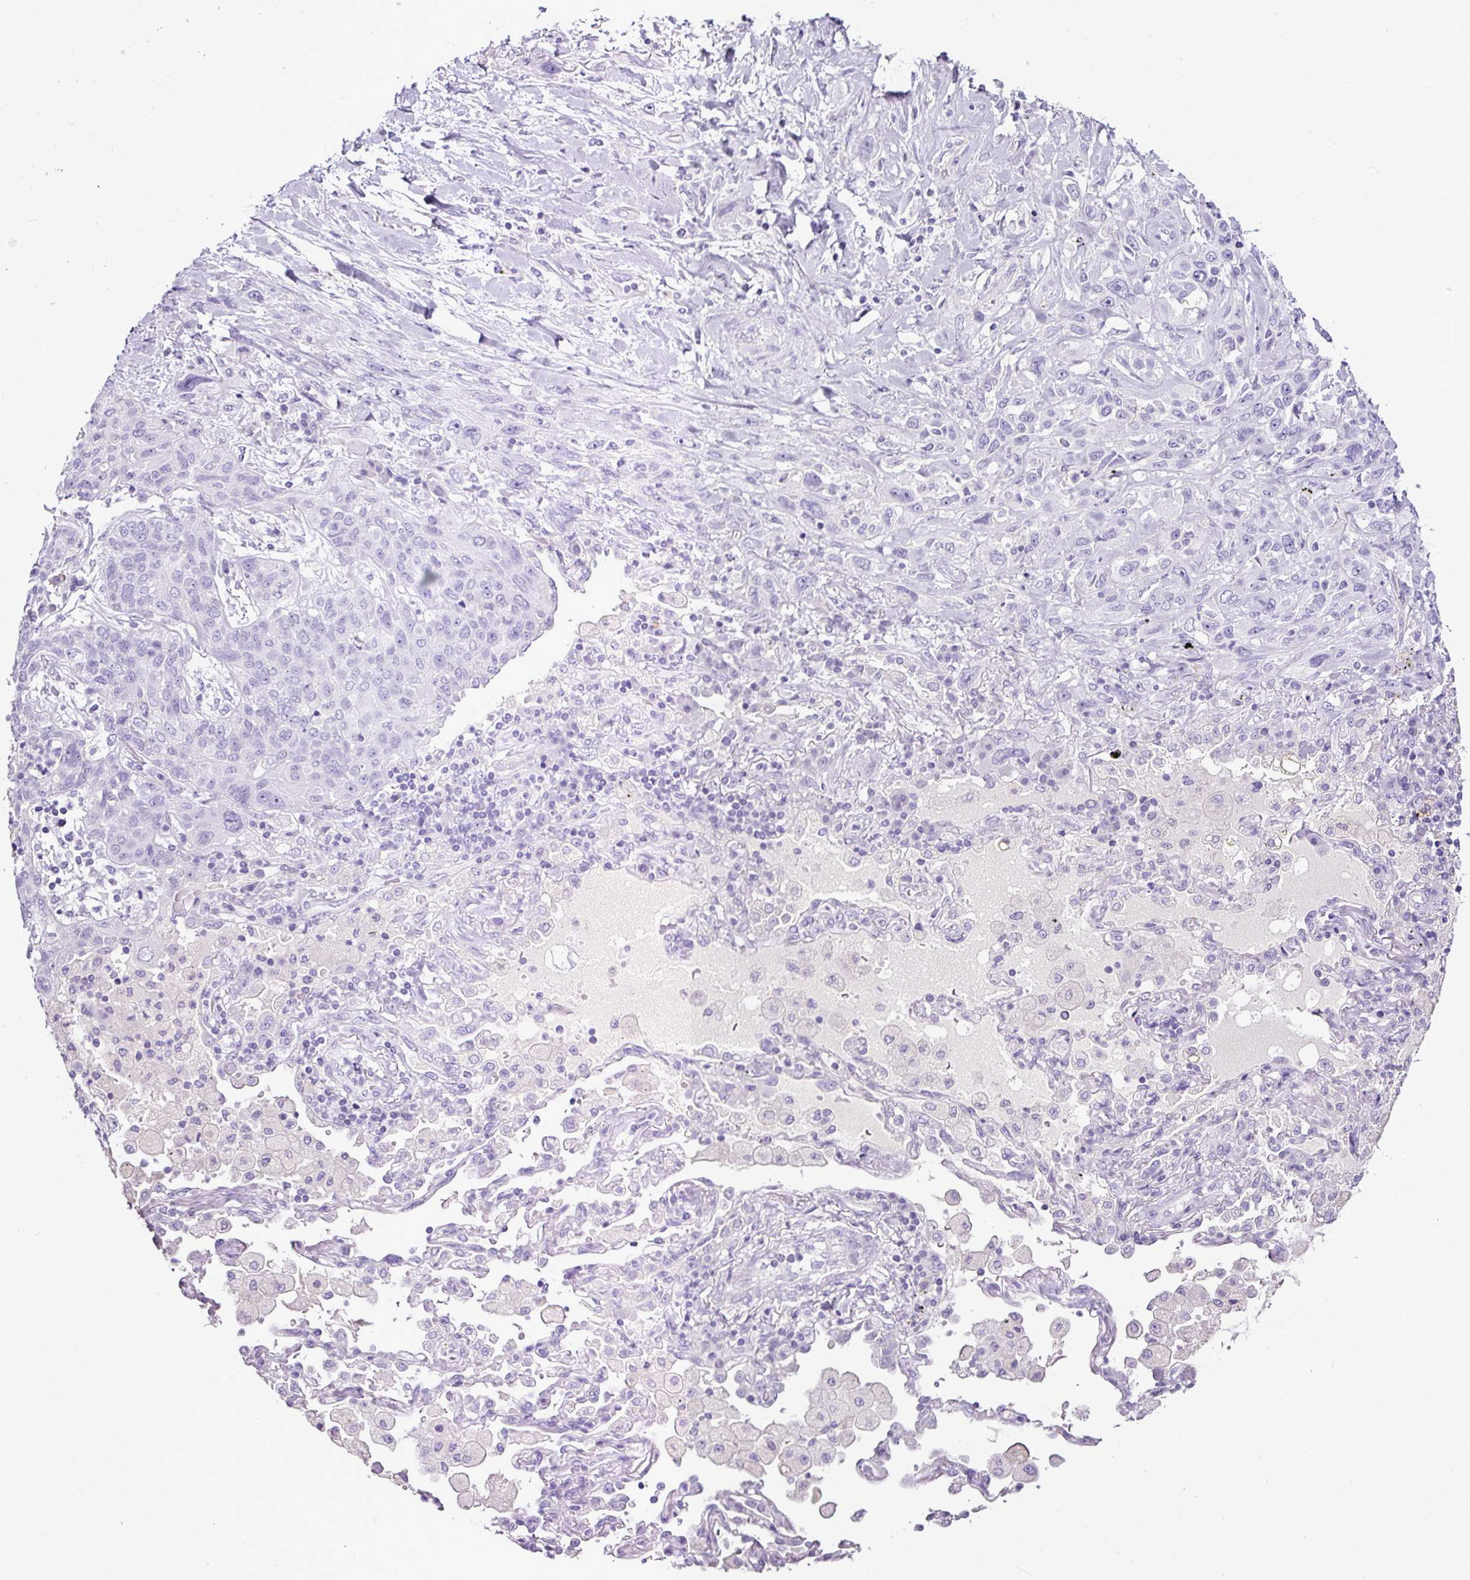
{"staining": {"intensity": "negative", "quantity": "none", "location": "none"}, "tissue": "lung cancer", "cell_type": "Tumor cells", "image_type": "cancer", "snomed": [{"axis": "morphology", "description": "Squamous cell carcinoma, NOS"}, {"axis": "topography", "description": "Lung"}], "caption": "This is a image of immunohistochemistry staining of lung cancer, which shows no expression in tumor cells. (Brightfield microscopy of DAB (3,3'-diaminobenzidine) IHC at high magnification).", "gene": "SP8", "patient": {"sex": "female", "age": 70}}